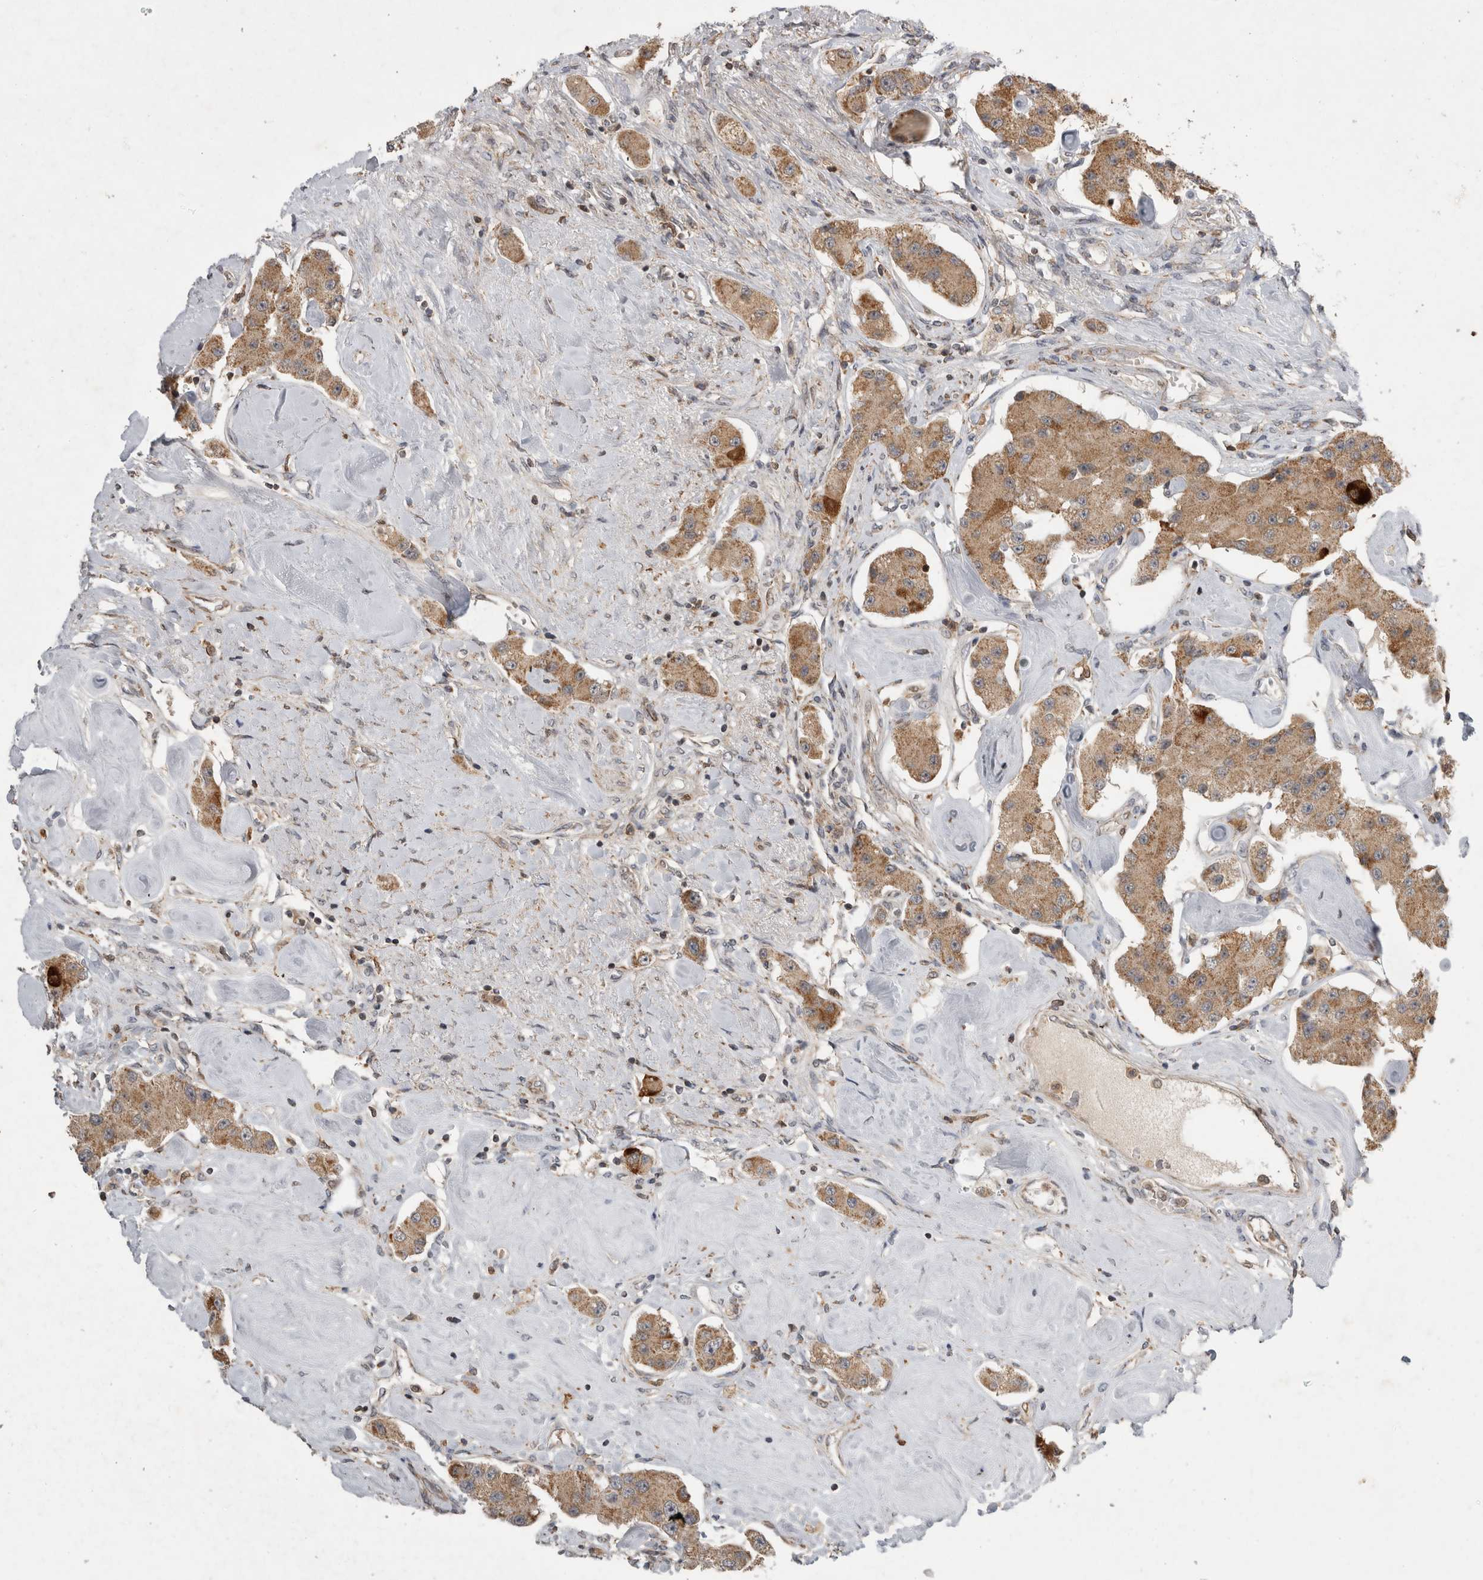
{"staining": {"intensity": "weak", "quantity": ">75%", "location": "cytoplasmic/membranous"}, "tissue": "carcinoid", "cell_type": "Tumor cells", "image_type": "cancer", "snomed": [{"axis": "morphology", "description": "Carcinoid, malignant, NOS"}, {"axis": "topography", "description": "Pancreas"}], "caption": "Protein expression analysis of human carcinoid reveals weak cytoplasmic/membranous positivity in approximately >75% of tumor cells. (Brightfield microscopy of DAB IHC at high magnification).", "gene": "KCNIP1", "patient": {"sex": "male", "age": 41}}